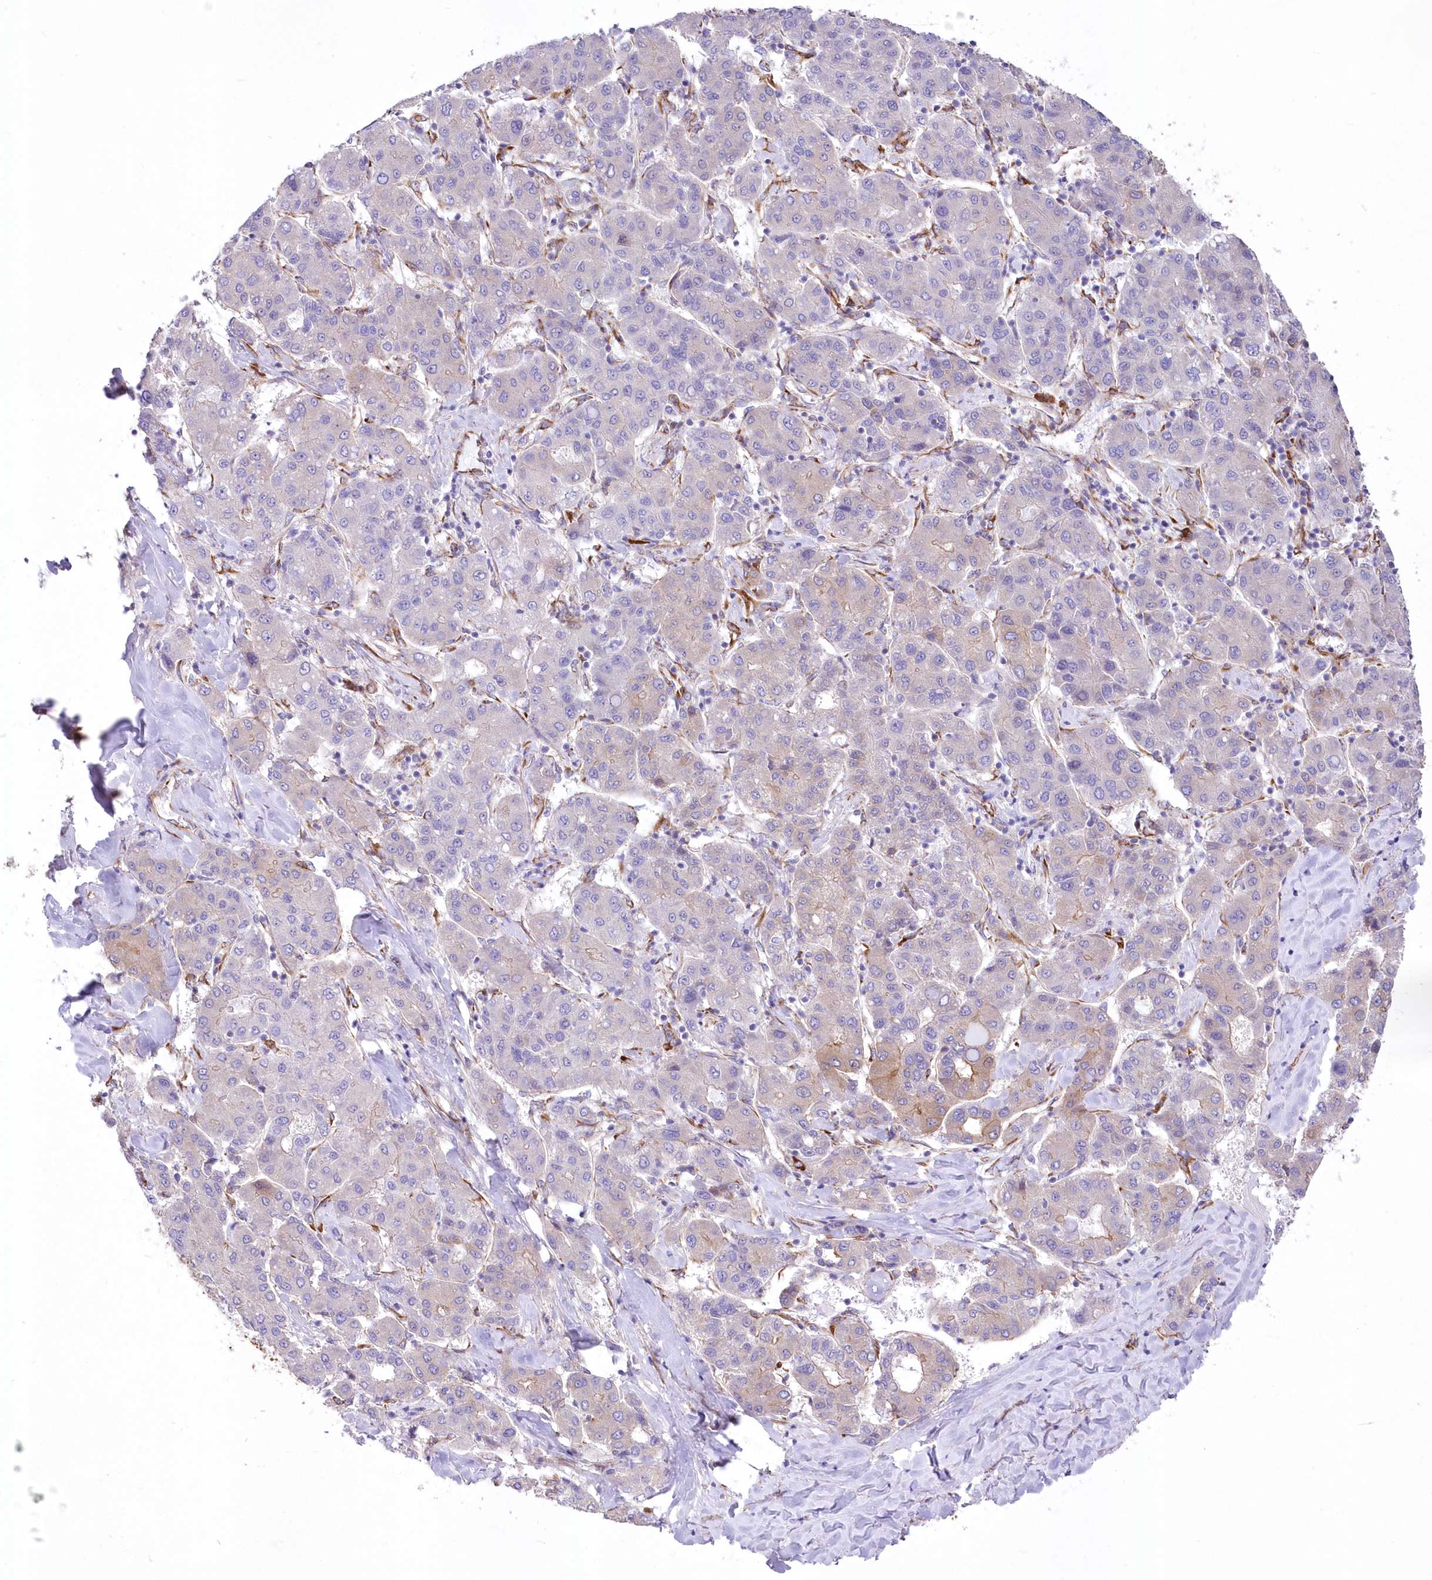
{"staining": {"intensity": "weak", "quantity": "<25%", "location": "cytoplasmic/membranous"}, "tissue": "liver cancer", "cell_type": "Tumor cells", "image_type": "cancer", "snomed": [{"axis": "morphology", "description": "Carcinoma, Hepatocellular, NOS"}, {"axis": "topography", "description": "Liver"}], "caption": "The image demonstrates no staining of tumor cells in liver cancer (hepatocellular carcinoma).", "gene": "YTHDC2", "patient": {"sex": "male", "age": 65}}